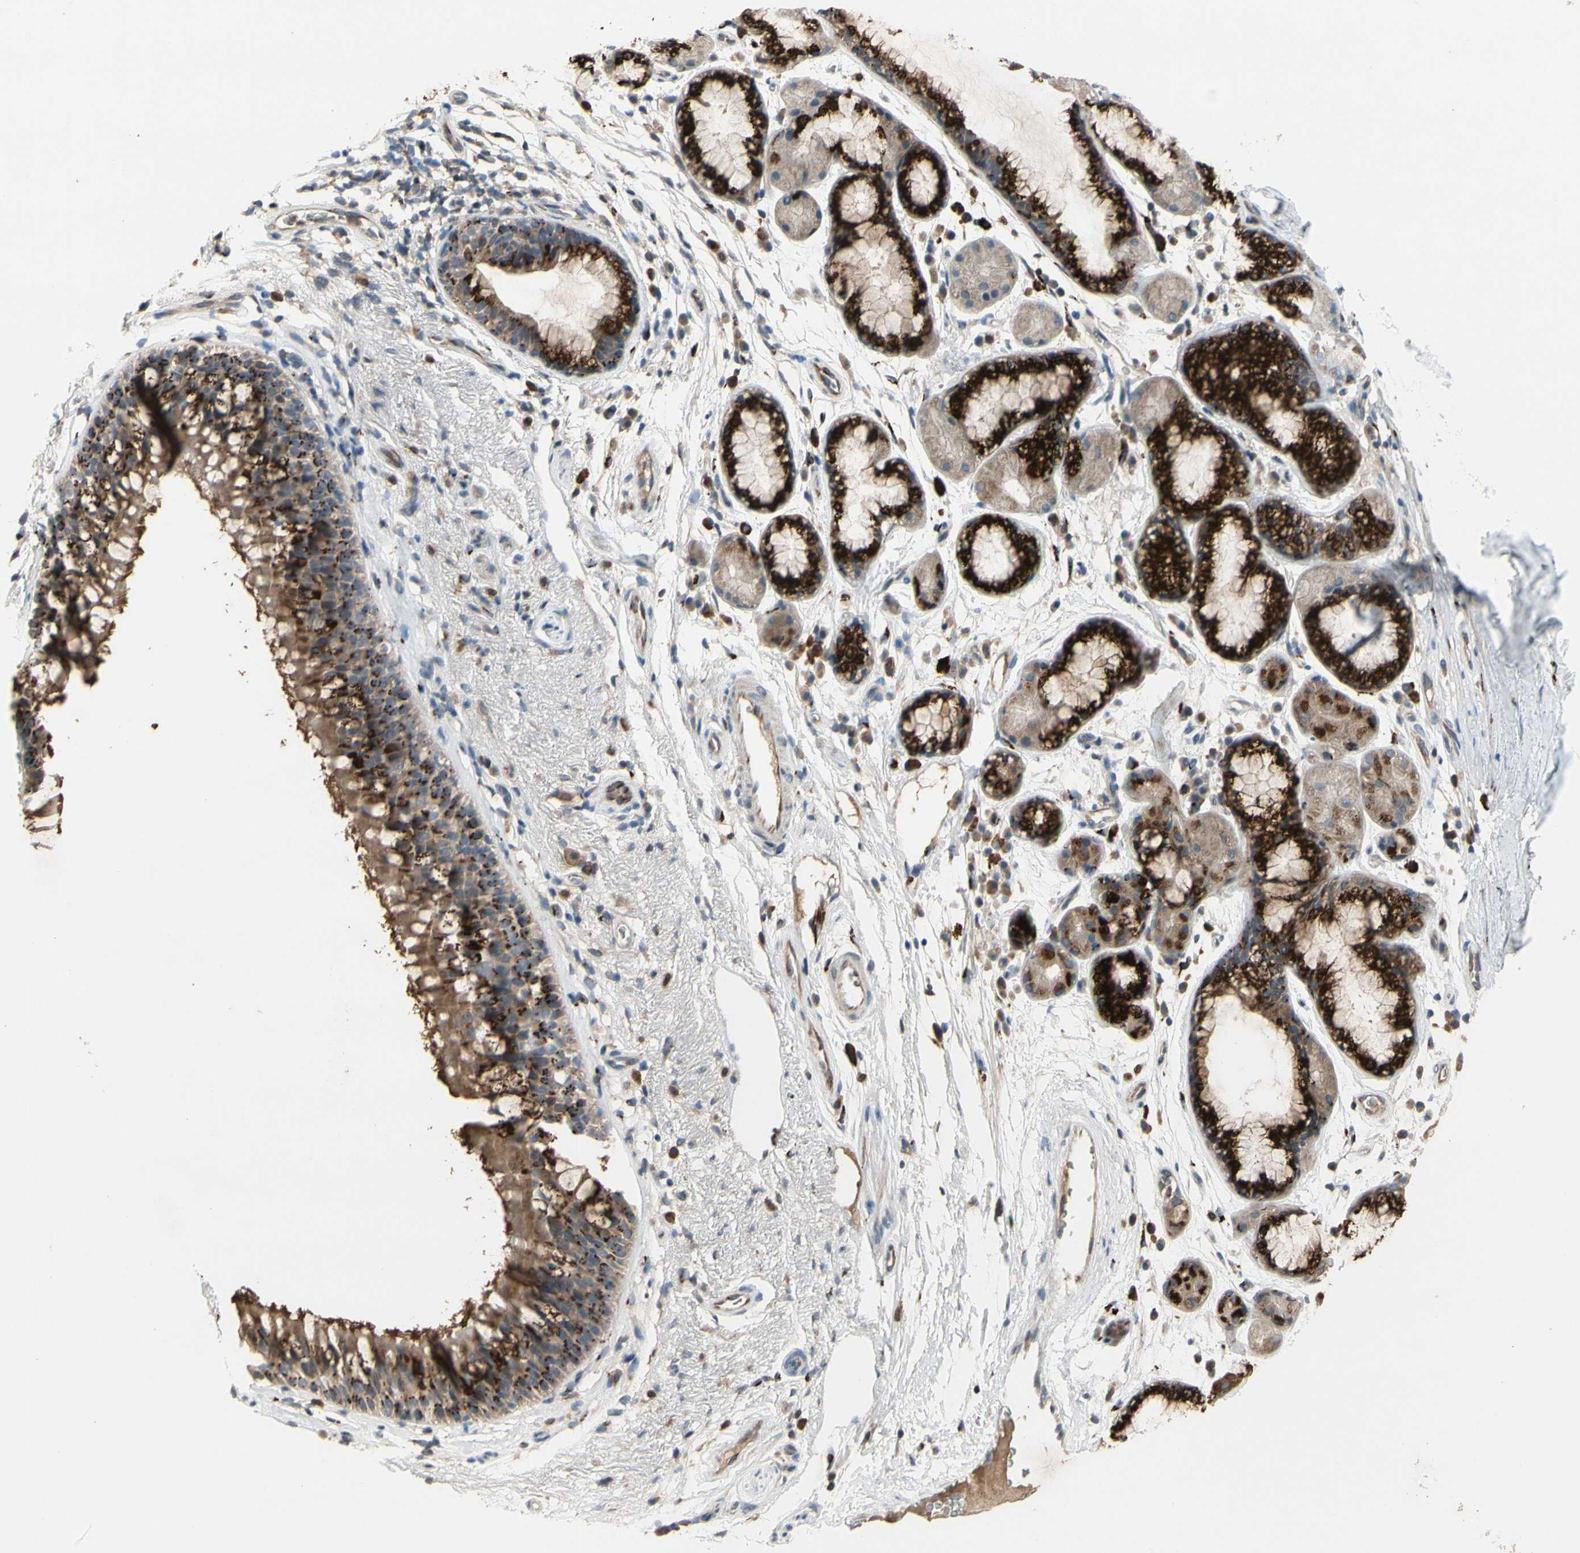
{"staining": {"intensity": "strong", "quantity": ">75%", "location": "cytoplasmic/membranous"}, "tissue": "bronchus", "cell_type": "Respiratory epithelial cells", "image_type": "normal", "snomed": [{"axis": "morphology", "description": "Normal tissue, NOS"}, {"axis": "topography", "description": "Bronchus"}, {"axis": "topography", "description": "Lung"}], "caption": "Immunohistochemistry histopathology image of benign bronchus stained for a protein (brown), which displays high levels of strong cytoplasmic/membranous positivity in about >75% of respiratory epithelial cells.", "gene": "GALNT5", "patient": {"sex": "female", "age": 56}}